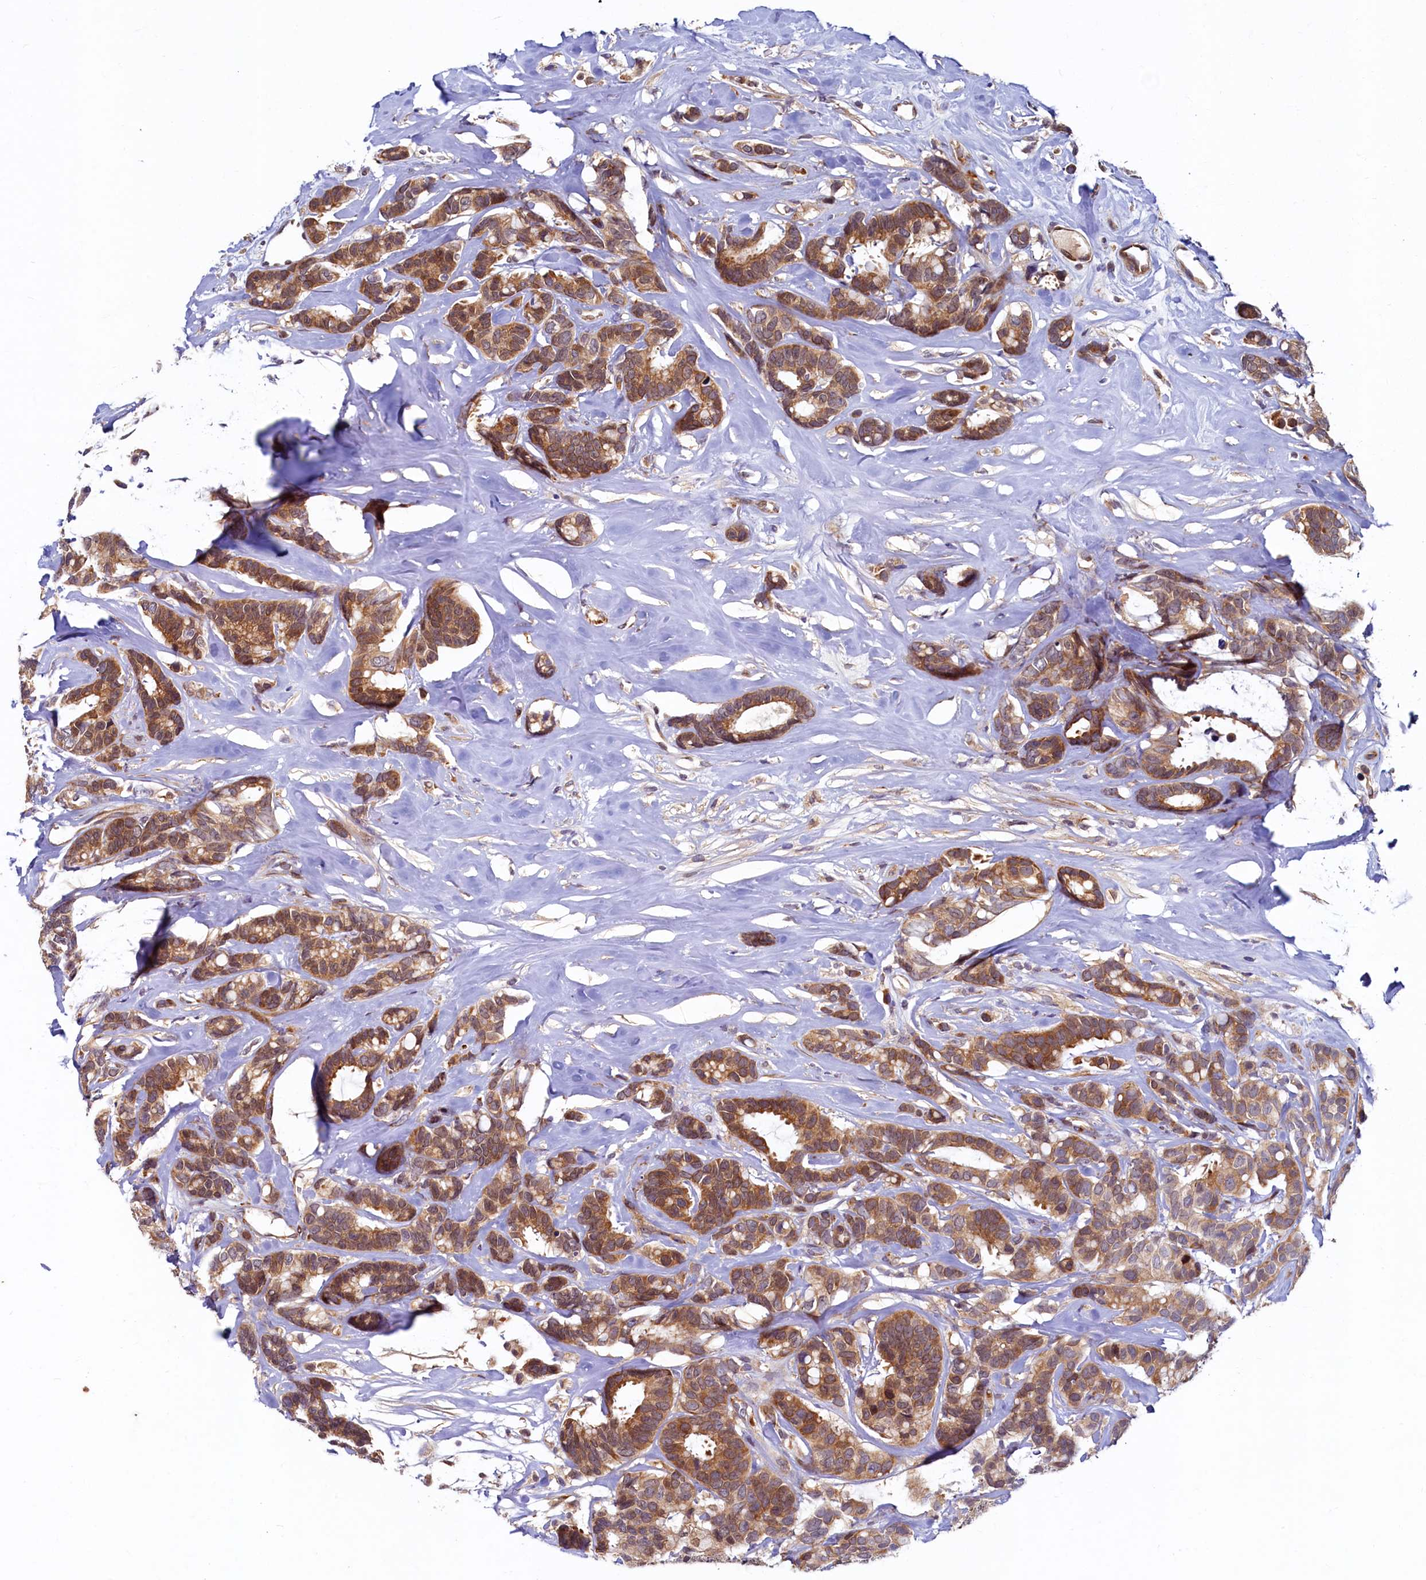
{"staining": {"intensity": "moderate", "quantity": ">75%", "location": "cytoplasmic/membranous"}, "tissue": "breast cancer", "cell_type": "Tumor cells", "image_type": "cancer", "snomed": [{"axis": "morphology", "description": "Duct carcinoma"}, {"axis": "topography", "description": "Breast"}], "caption": "Protein analysis of breast cancer (invasive ductal carcinoma) tissue reveals moderate cytoplasmic/membranous staining in about >75% of tumor cells. (DAB (3,3'-diaminobenzidine) IHC, brown staining for protein, blue staining for nuclei).", "gene": "SLC16A14", "patient": {"sex": "female", "age": 87}}